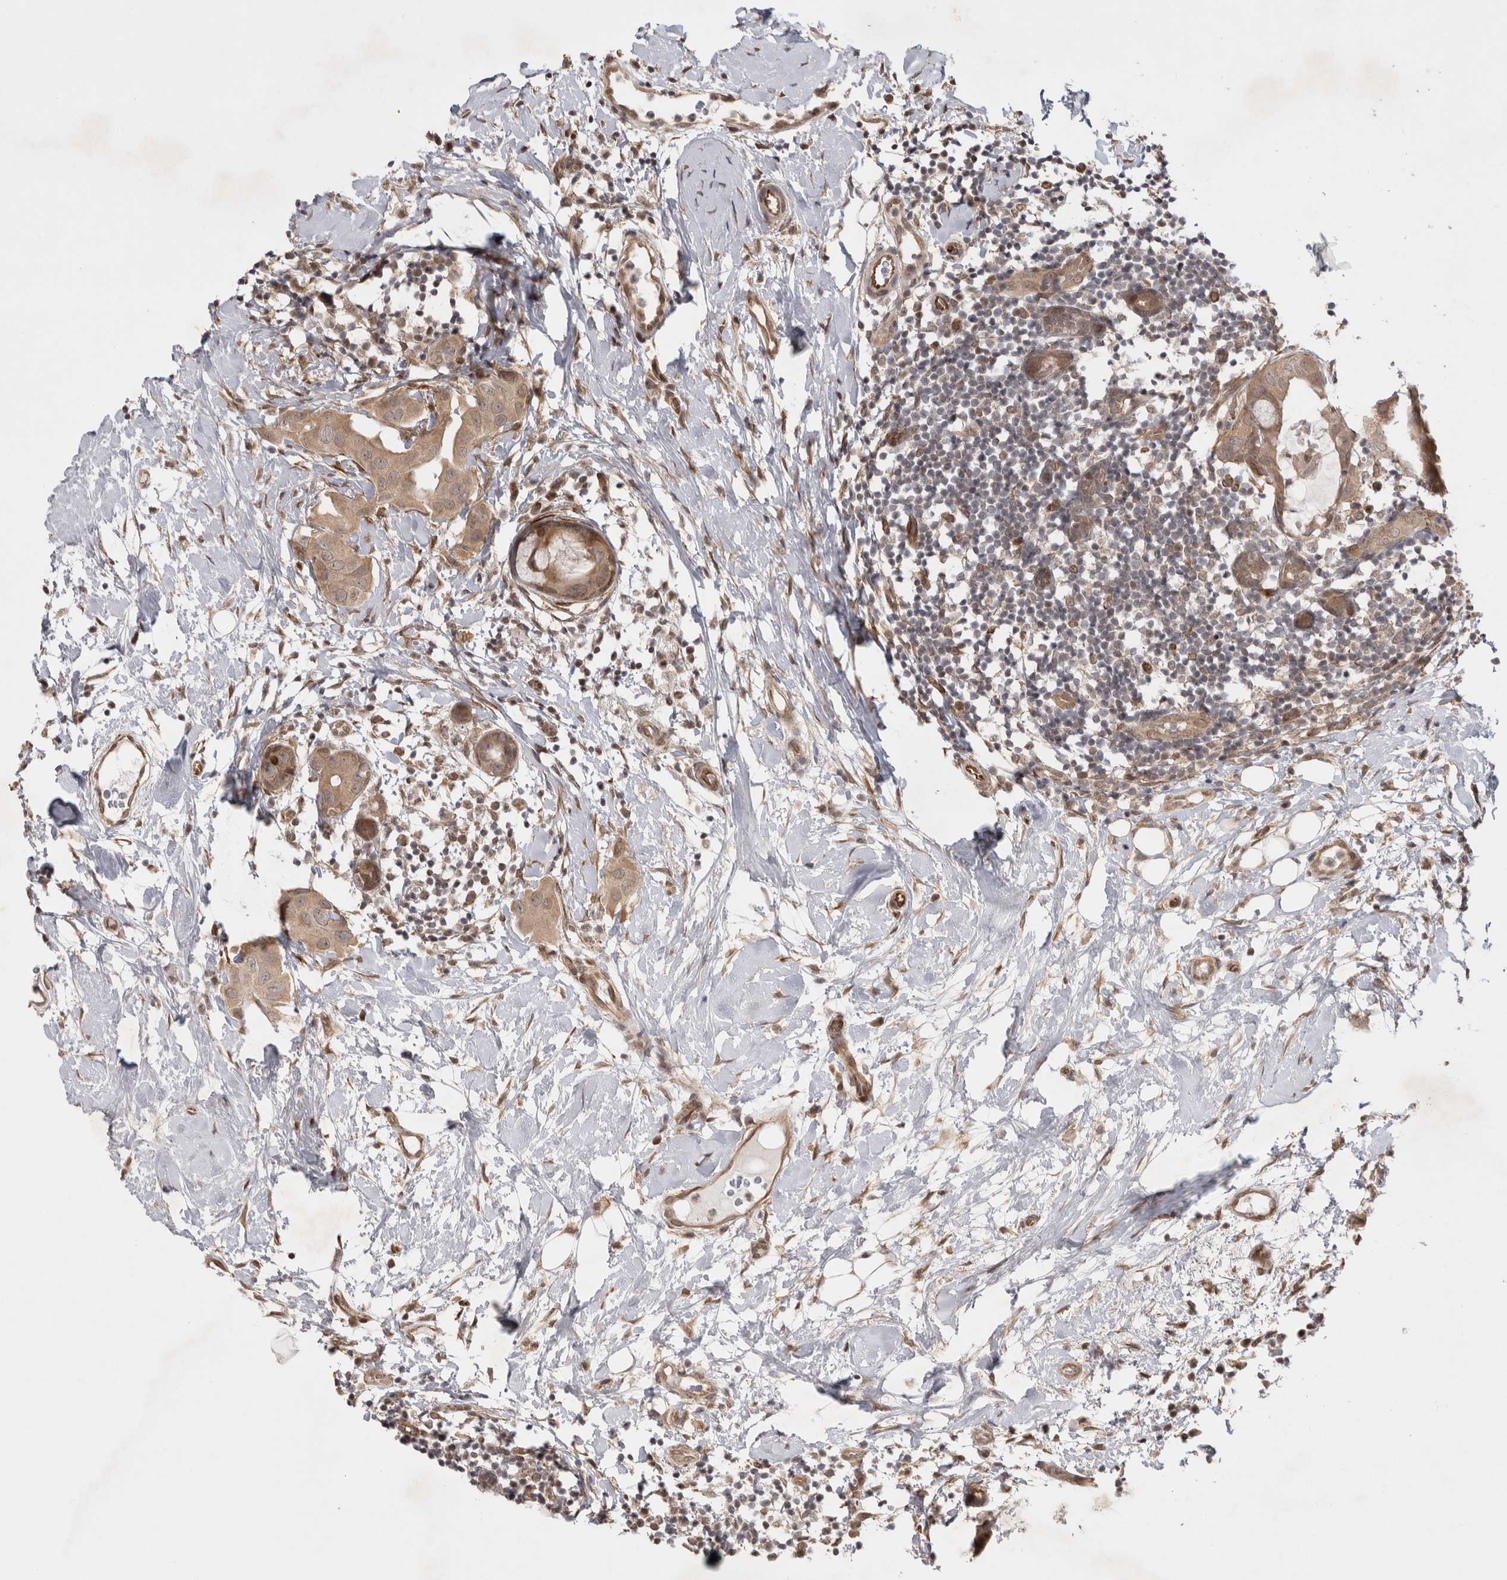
{"staining": {"intensity": "weak", "quantity": ">75%", "location": "cytoplasmic/membranous,nuclear"}, "tissue": "breast cancer", "cell_type": "Tumor cells", "image_type": "cancer", "snomed": [{"axis": "morphology", "description": "Duct carcinoma"}, {"axis": "topography", "description": "Breast"}], "caption": "IHC micrograph of neoplastic tissue: intraductal carcinoma (breast) stained using IHC reveals low levels of weak protein expression localized specifically in the cytoplasmic/membranous and nuclear of tumor cells, appearing as a cytoplasmic/membranous and nuclear brown color.", "gene": "ZNF318", "patient": {"sex": "female", "age": 40}}